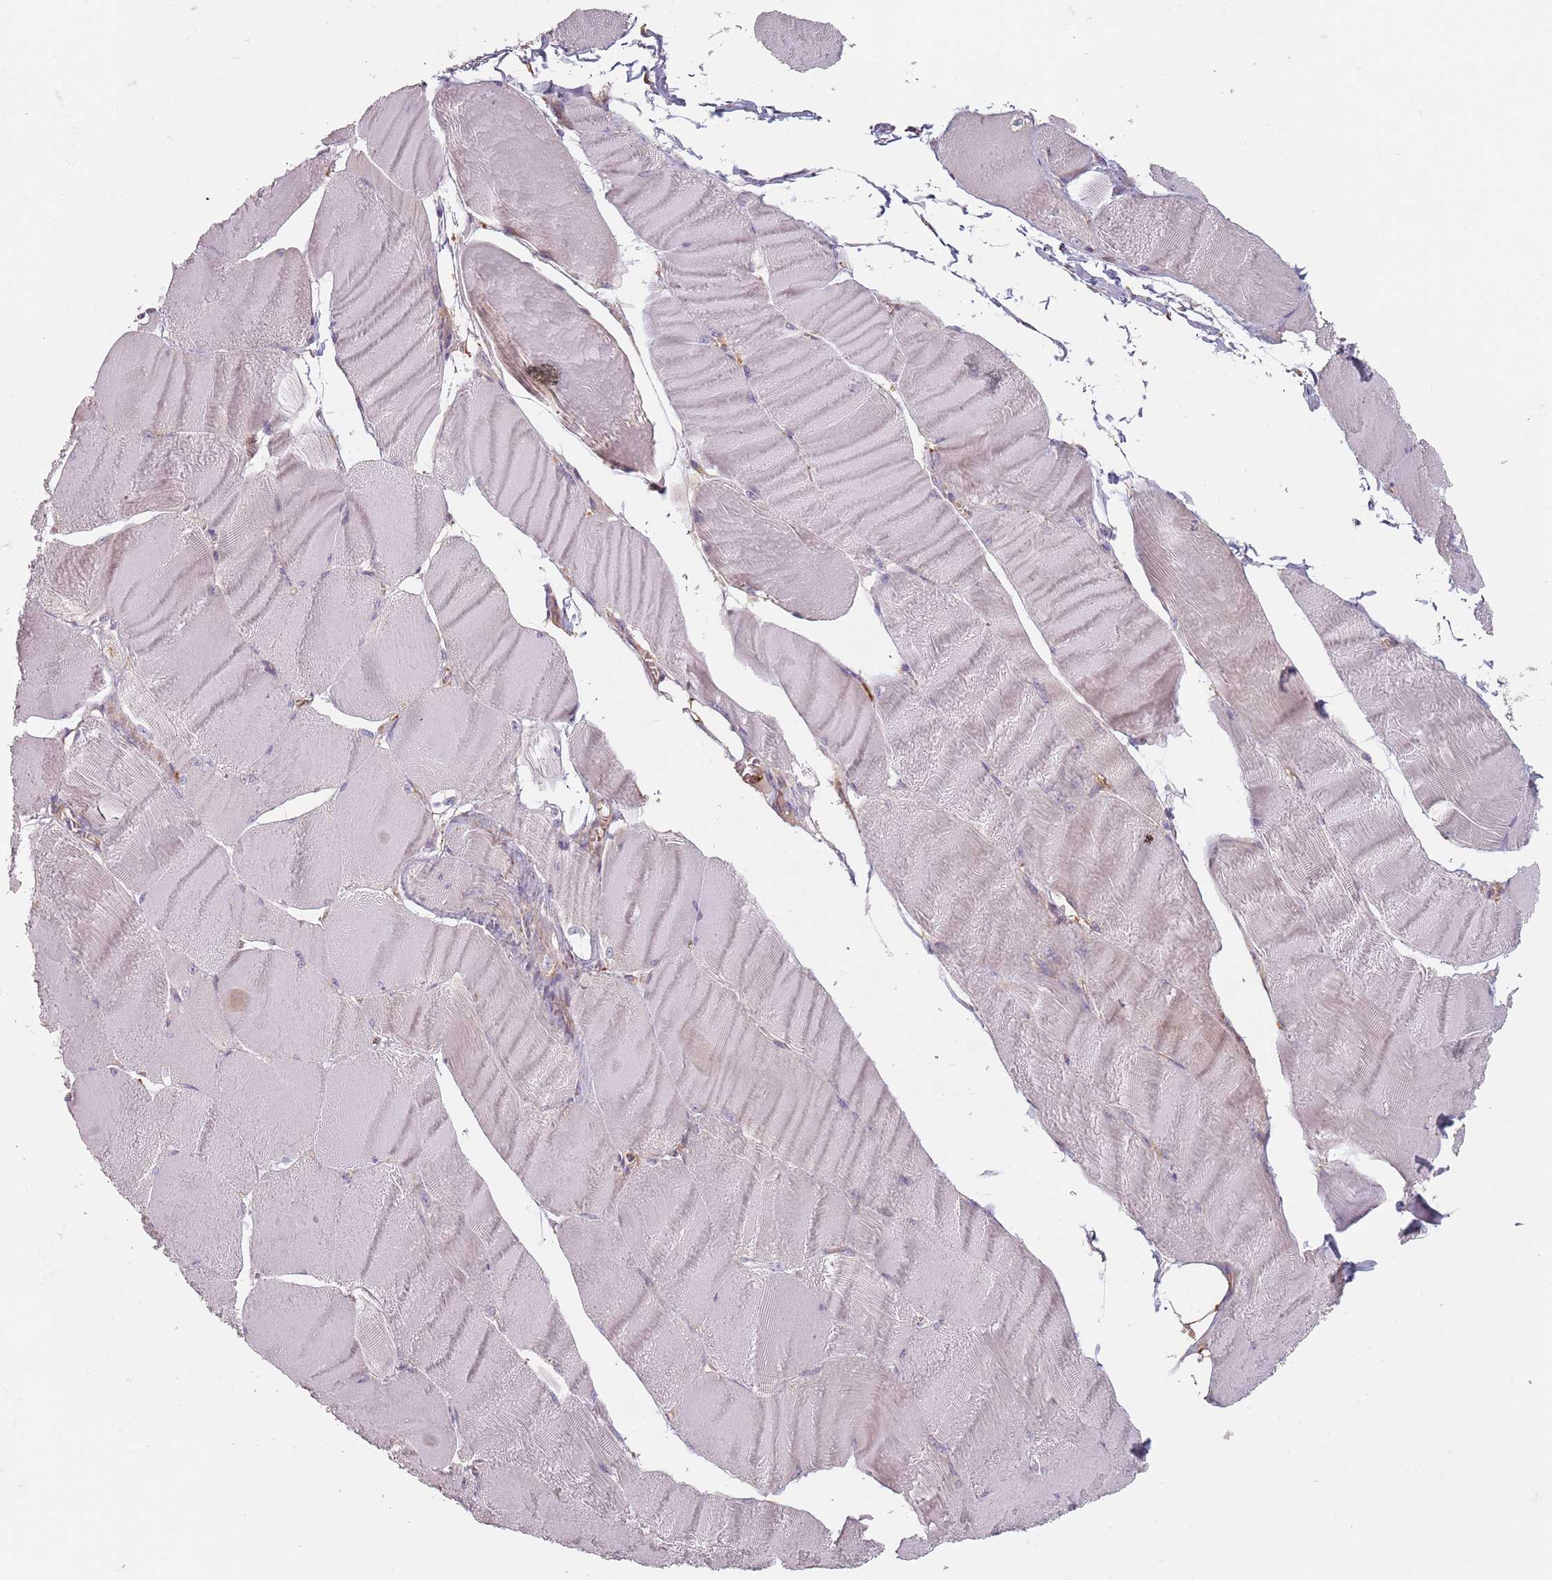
{"staining": {"intensity": "weak", "quantity": "<25%", "location": "cytoplasmic/membranous"}, "tissue": "skeletal muscle", "cell_type": "Myocytes", "image_type": "normal", "snomed": [{"axis": "morphology", "description": "Normal tissue, NOS"}, {"axis": "morphology", "description": "Basal cell carcinoma"}, {"axis": "topography", "description": "Skeletal muscle"}], "caption": "DAB immunohistochemical staining of unremarkable human skeletal muscle exhibits no significant staining in myocytes. Brightfield microscopy of immunohistochemistry stained with DAB (3,3'-diaminobenzidine) (brown) and hematoxylin (blue), captured at high magnification.", "gene": "TPD52L2", "patient": {"sex": "female", "age": 64}}